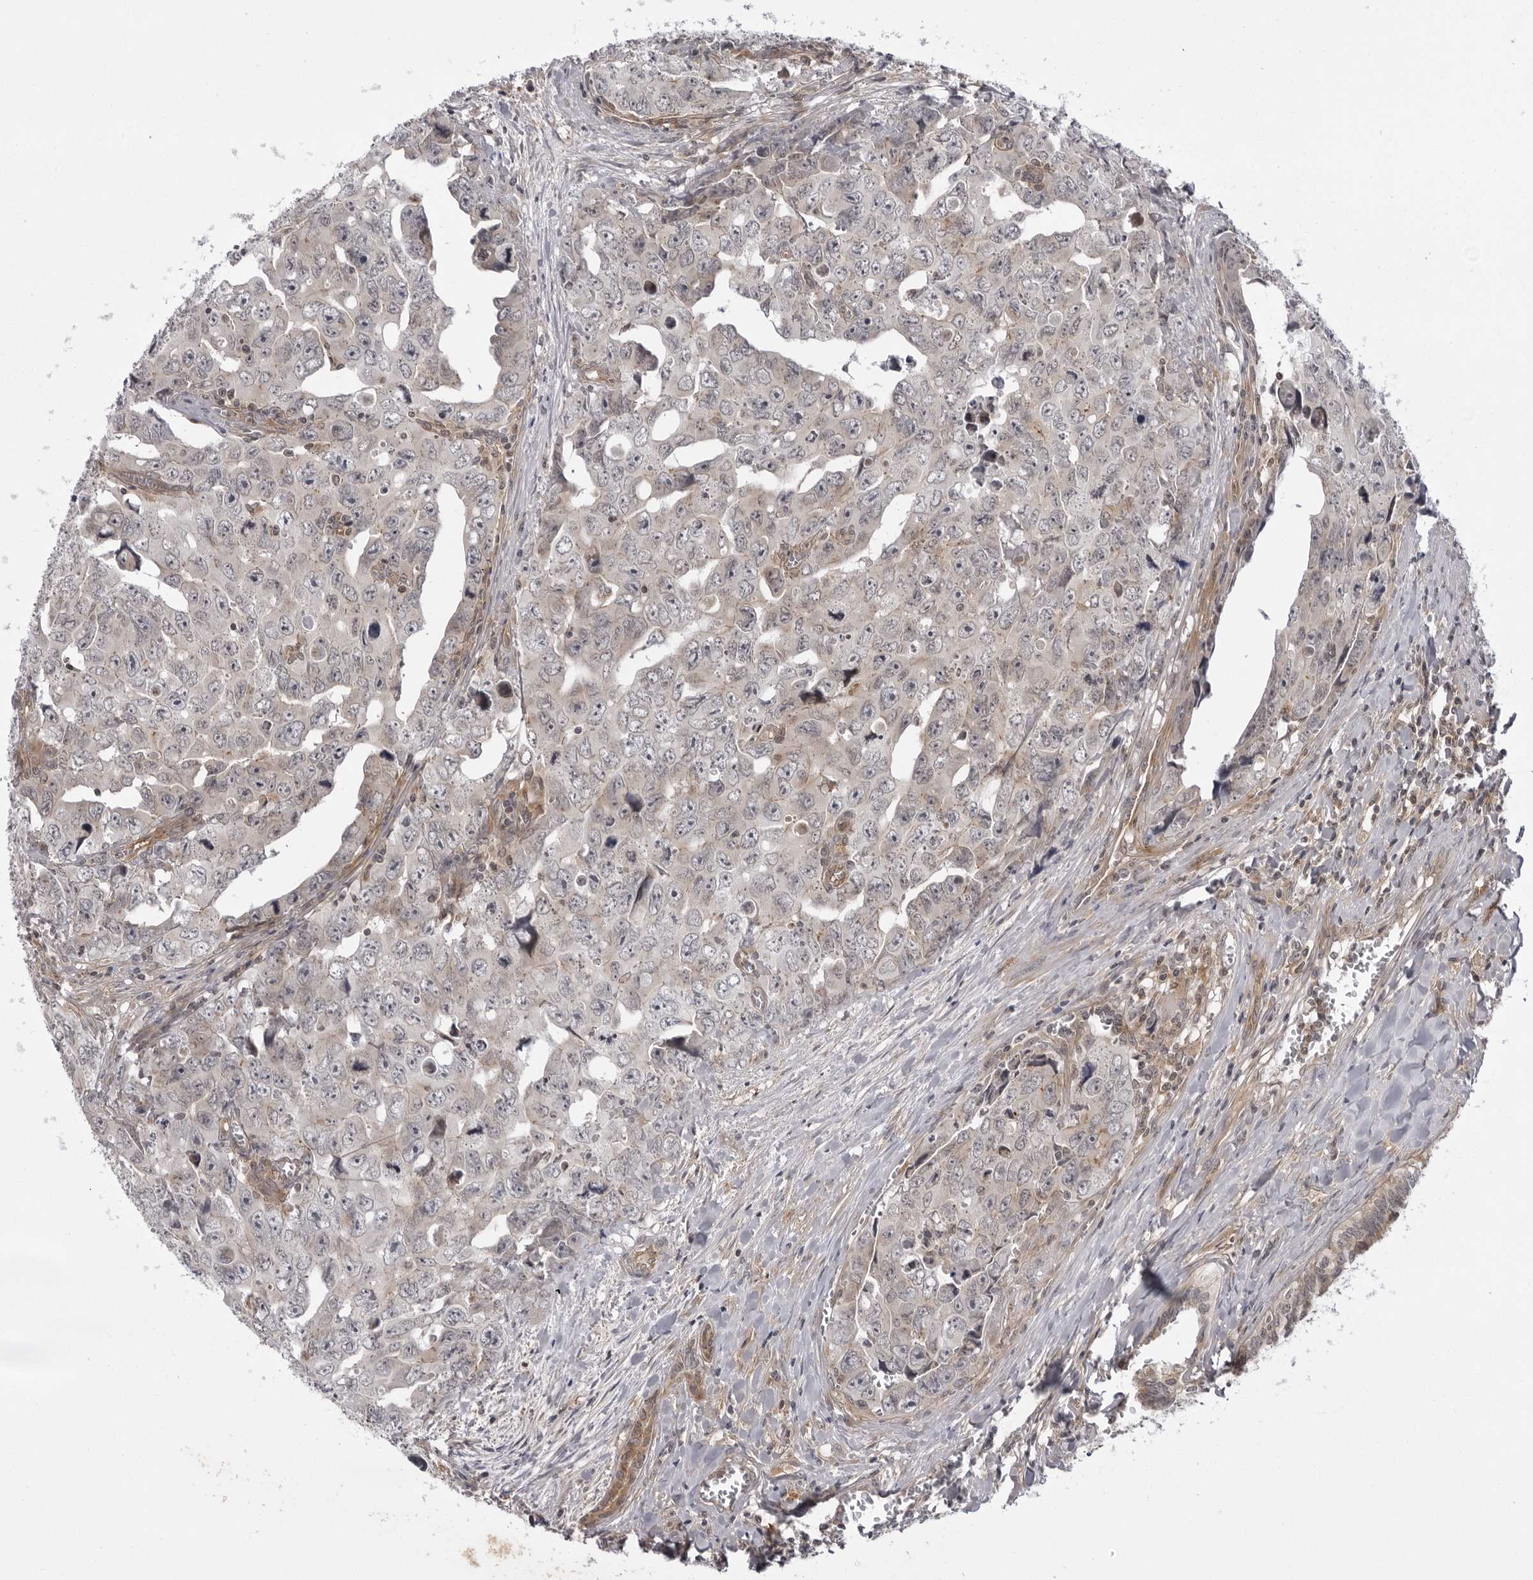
{"staining": {"intensity": "weak", "quantity": "<25%", "location": "cytoplasmic/membranous"}, "tissue": "testis cancer", "cell_type": "Tumor cells", "image_type": "cancer", "snomed": [{"axis": "morphology", "description": "Carcinoma, Embryonal, NOS"}, {"axis": "topography", "description": "Testis"}], "caption": "DAB (3,3'-diaminobenzidine) immunohistochemical staining of human testis cancer reveals no significant expression in tumor cells.", "gene": "USP43", "patient": {"sex": "male", "age": 28}}